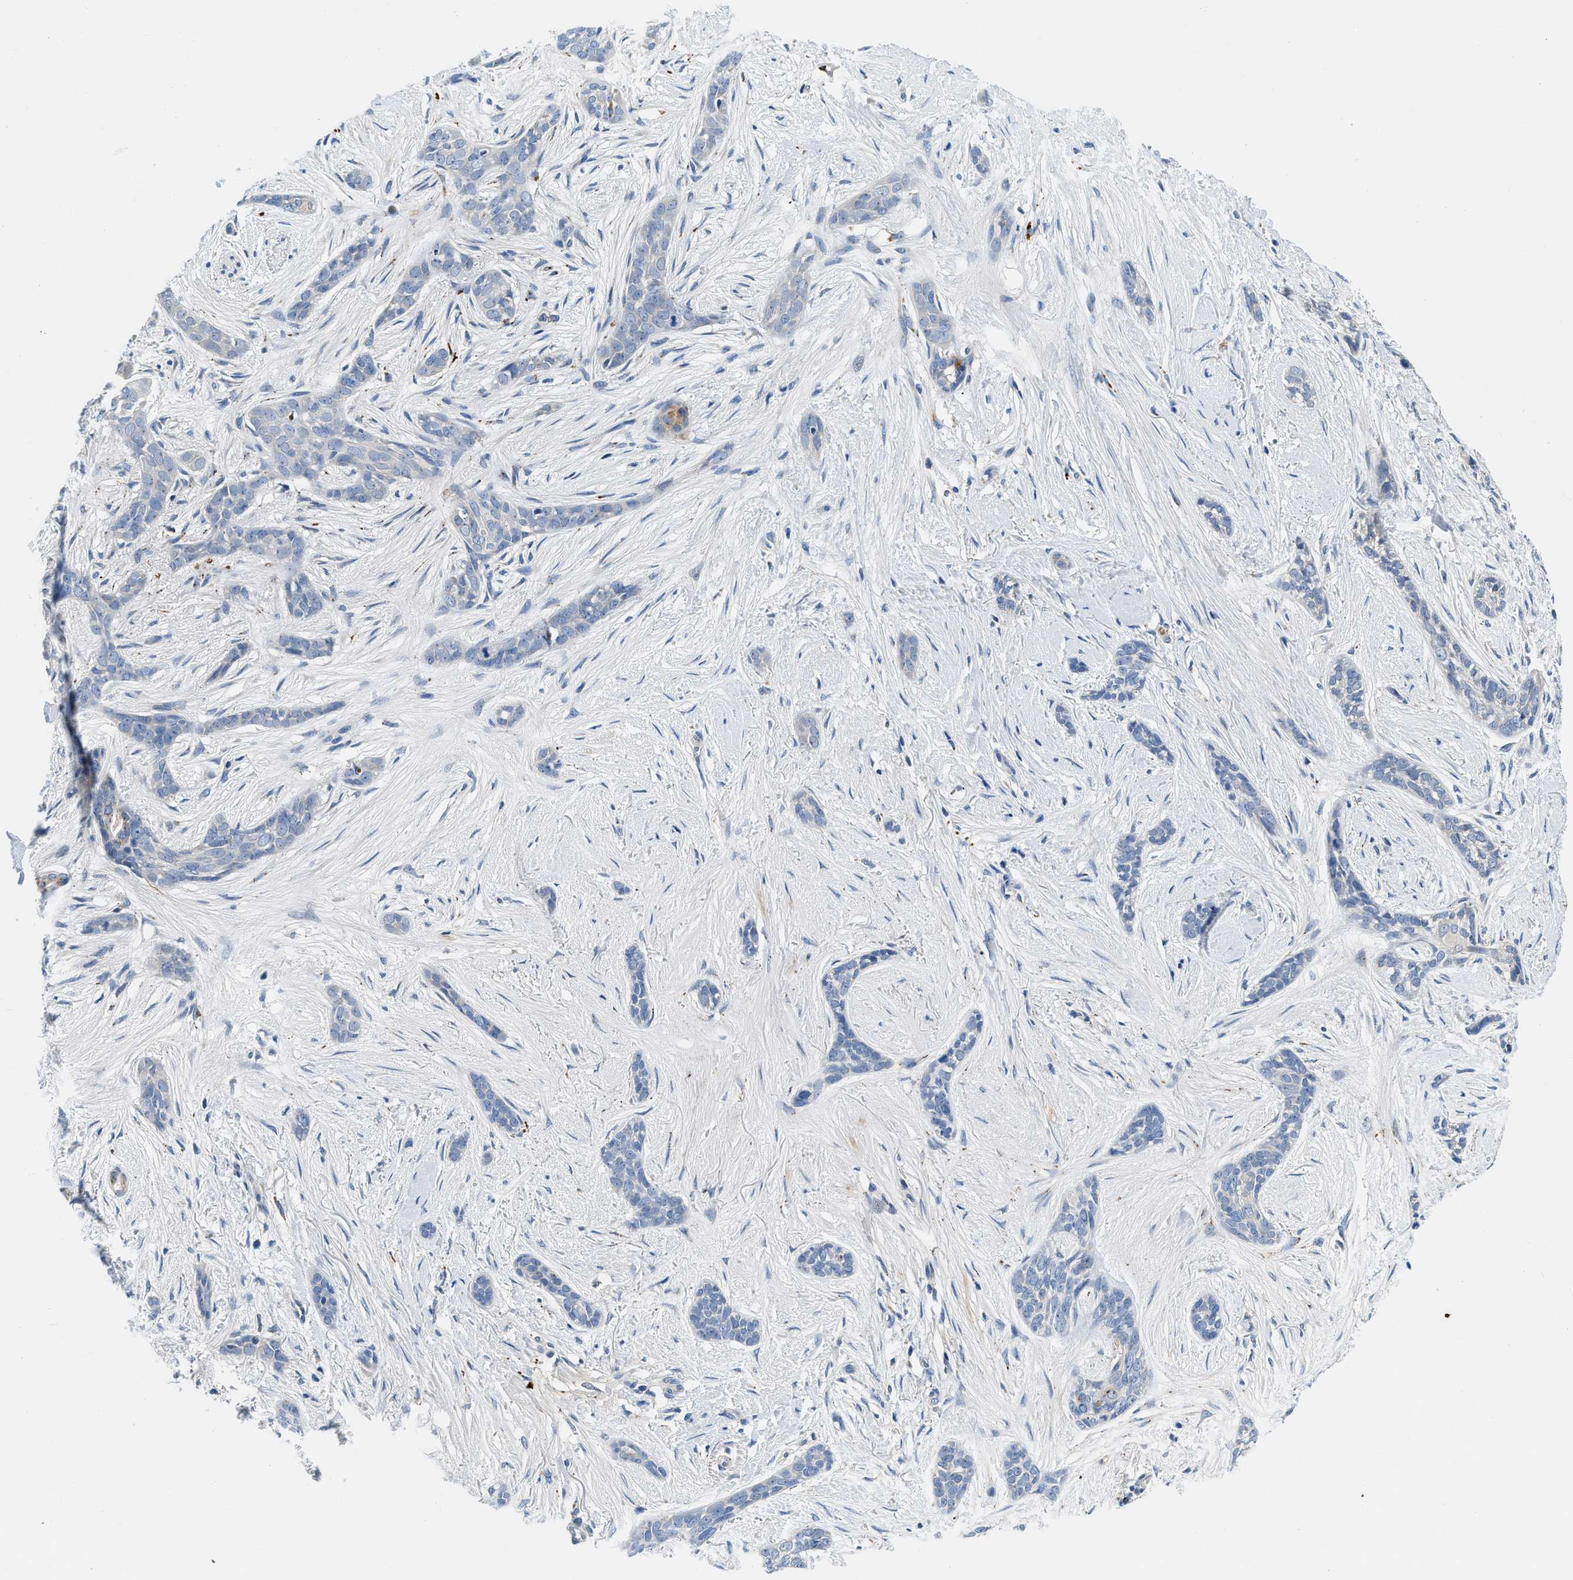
{"staining": {"intensity": "negative", "quantity": "none", "location": "none"}, "tissue": "skin cancer", "cell_type": "Tumor cells", "image_type": "cancer", "snomed": [{"axis": "morphology", "description": "Basal cell carcinoma"}, {"axis": "morphology", "description": "Adnexal tumor, benign"}, {"axis": "topography", "description": "Skin"}], "caption": "Immunohistochemistry of human skin cancer (benign adnexal tumor) exhibits no expression in tumor cells. (Brightfield microscopy of DAB (3,3'-diaminobenzidine) IHC at high magnification).", "gene": "ADGRE3", "patient": {"sex": "female", "age": 42}}